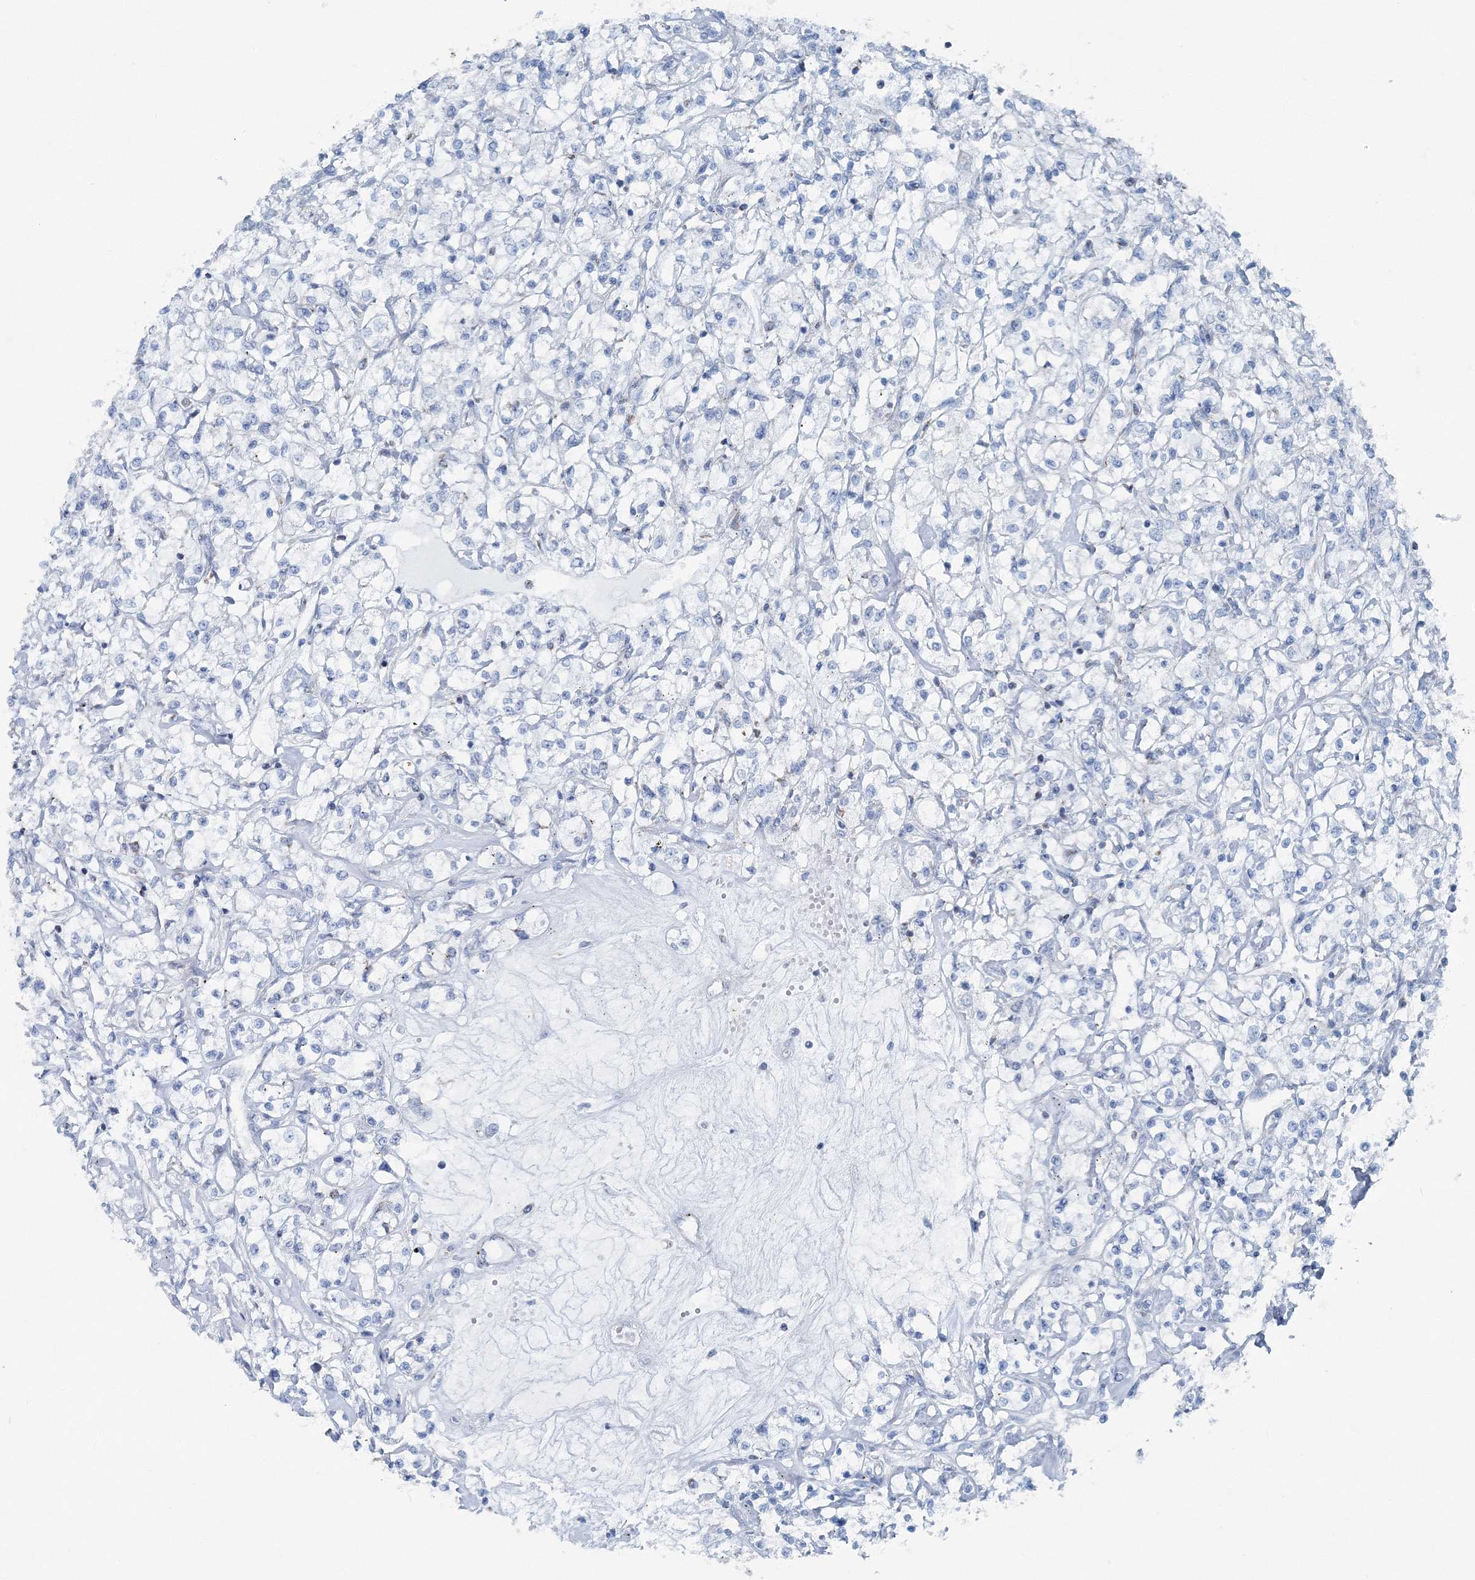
{"staining": {"intensity": "negative", "quantity": "none", "location": "none"}, "tissue": "renal cancer", "cell_type": "Tumor cells", "image_type": "cancer", "snomed": [{"axis": "morphology", "description": "Adenocarcinoma, NOS"}, {"axis": "topography", "description": "Kidney"}], "caption": "Tumor cells show no significant protein staining in adenocarcinoma (renal). The staining is performed using DAB brown chromogen with nuclei counter-stained in using hematoxylin.", "gene": "GABARAPL2", "patient": {"sex": "female", "age": 59}}